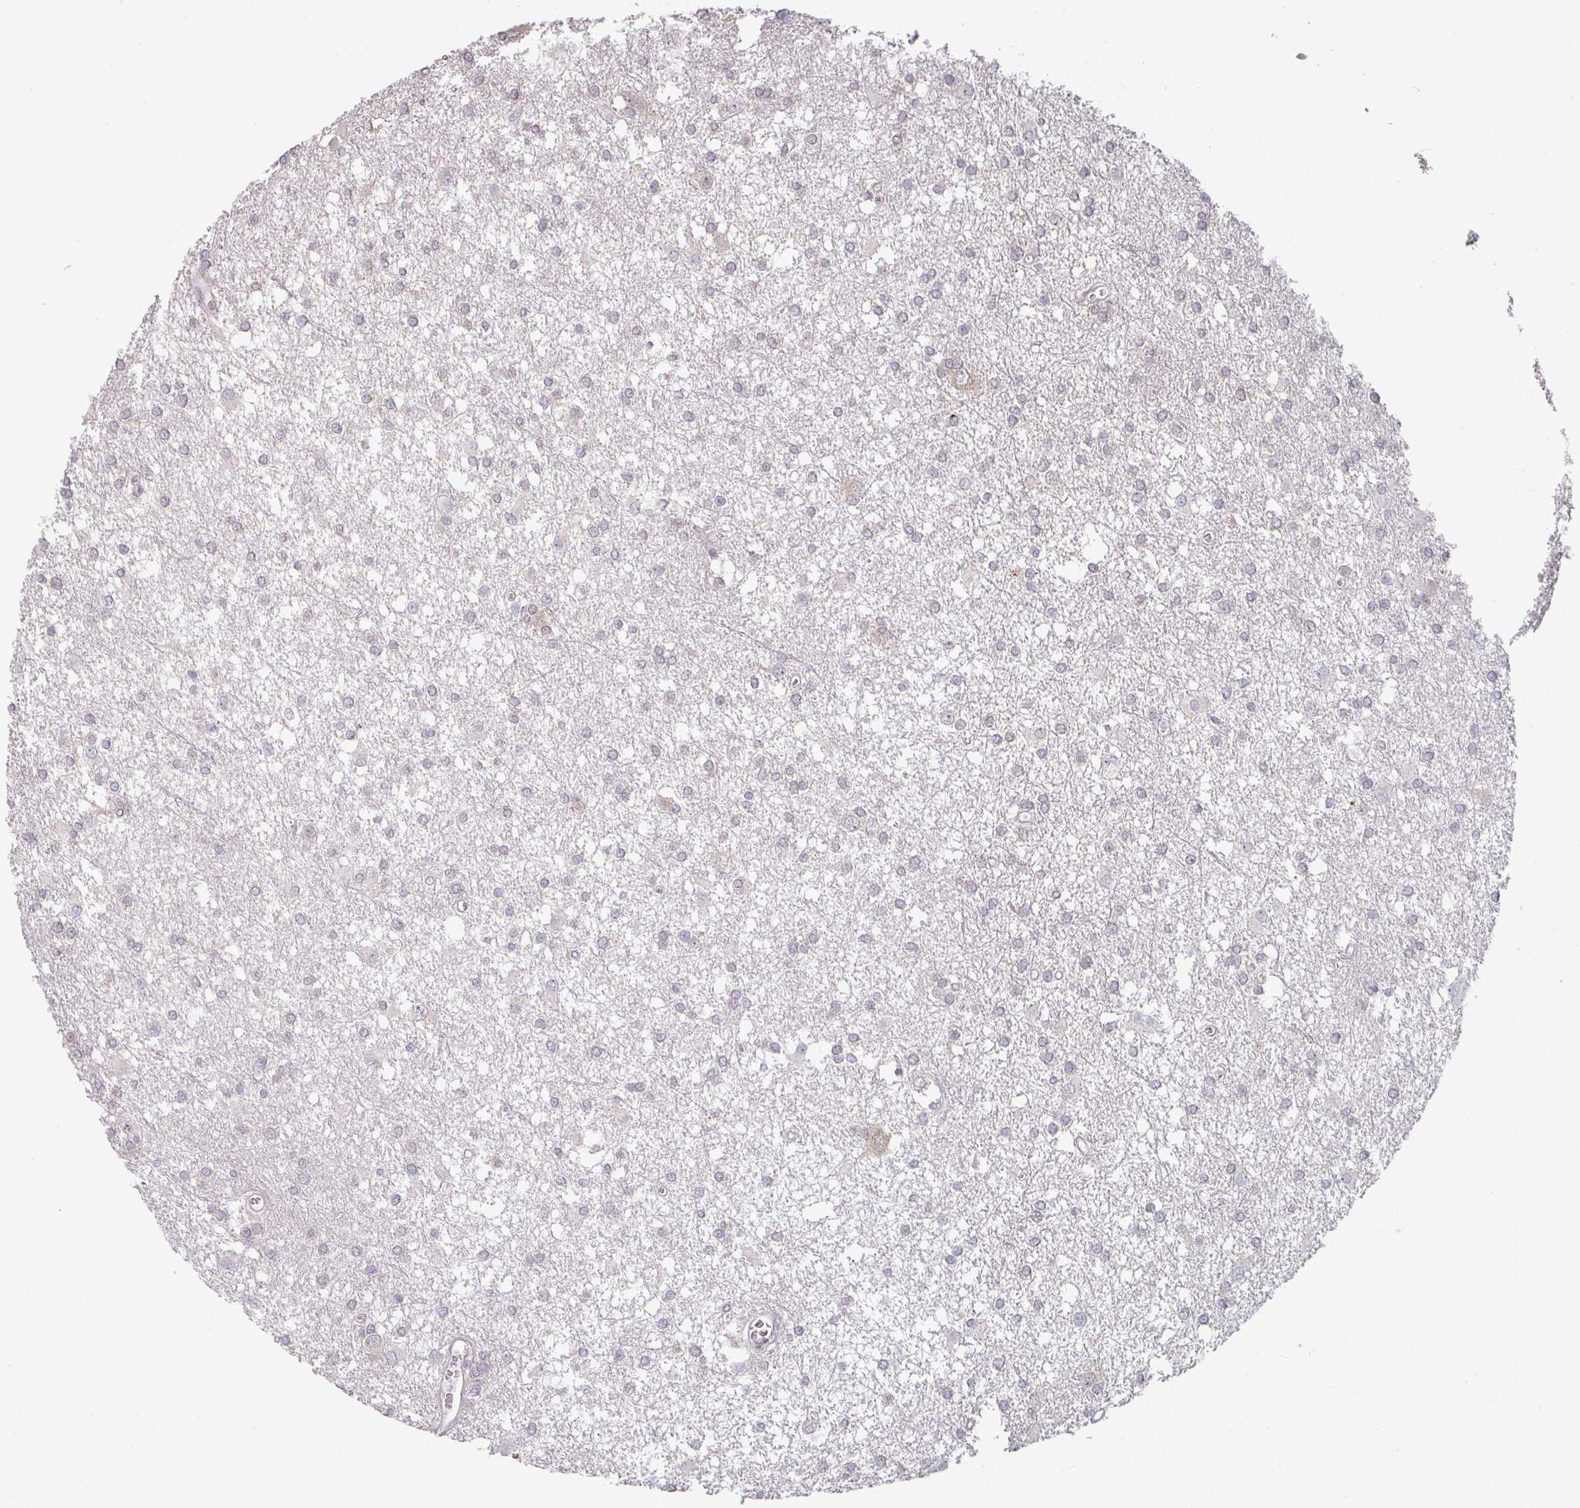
{"staining": {"intensity": "negative", "quantity": "none", "location": "none"}, "tissue": "glioma", "cell_type": "Tumor cells", "image_type": "cancer", "snomed": [{"axis": "morphology", "description": "Glioma, malignant, High grade"}, {"axis": "topography", "description": "Brain"}], "caption": "Immunohistochemistry (IHC) of glioma displays no expression in tumor cells.", "gene": "RANGRF", "patient": {"sex": "male", "age": 48}}